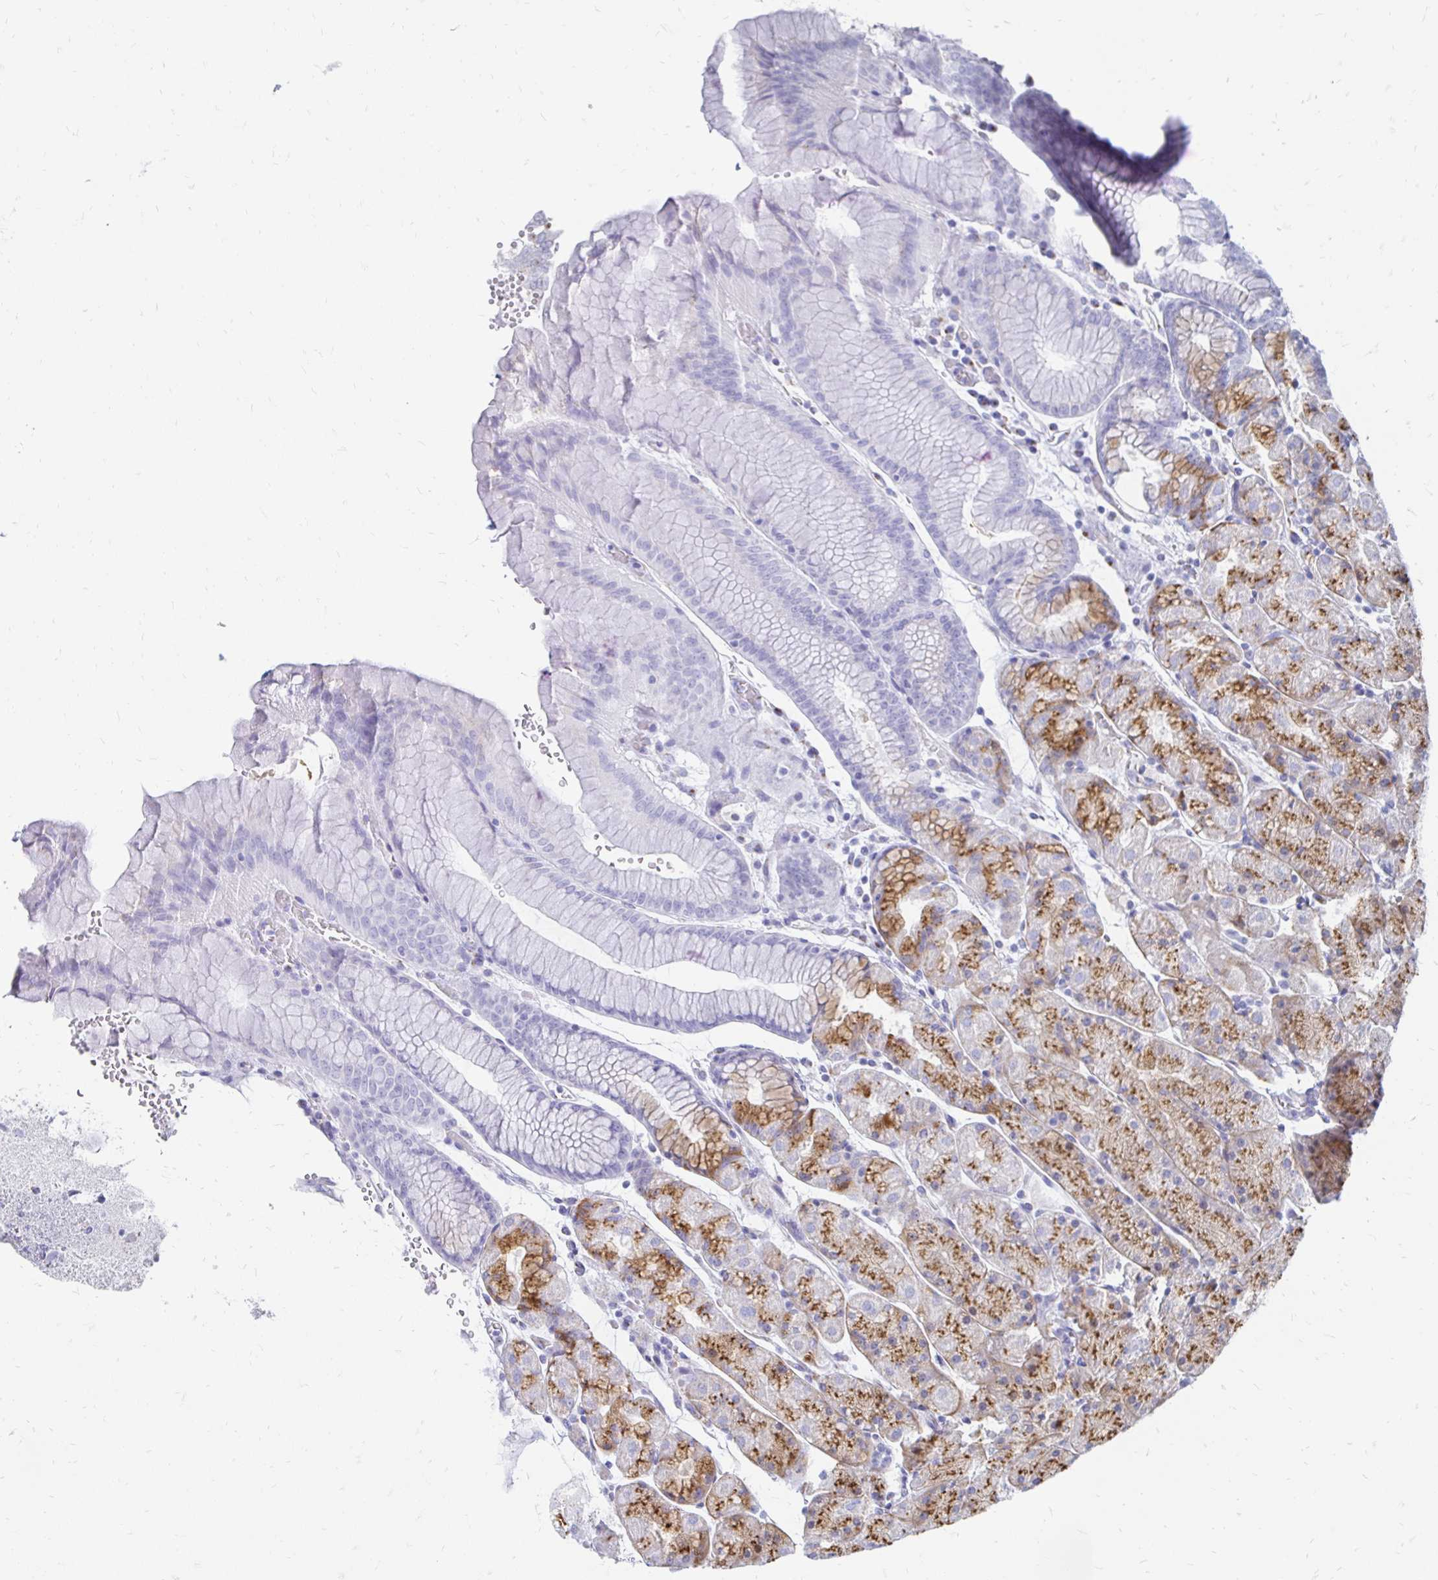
{"staining": {"intensity": "moderate", "quantity": "25%-75%", "location": "cytoplasmic/membranous"}, "tissue": "stomach", "cell_type": "Glandular cells", "image_type": "normal", "snomed": [{"axis": "morphology", "description": "Normal tissue, NOS"}, {"axis": "topography", "description": "Stomach, upper"}, {"axis": "topography", "description": "Stomach"}], "caption": "A medium amount of moderate cytoplasmic/membranous expression is identified in about 25%-75% of glandular cells in unremarkable stomach.", "gene": "PAGE4", "patient": {"sex": "male", "age": 76}}